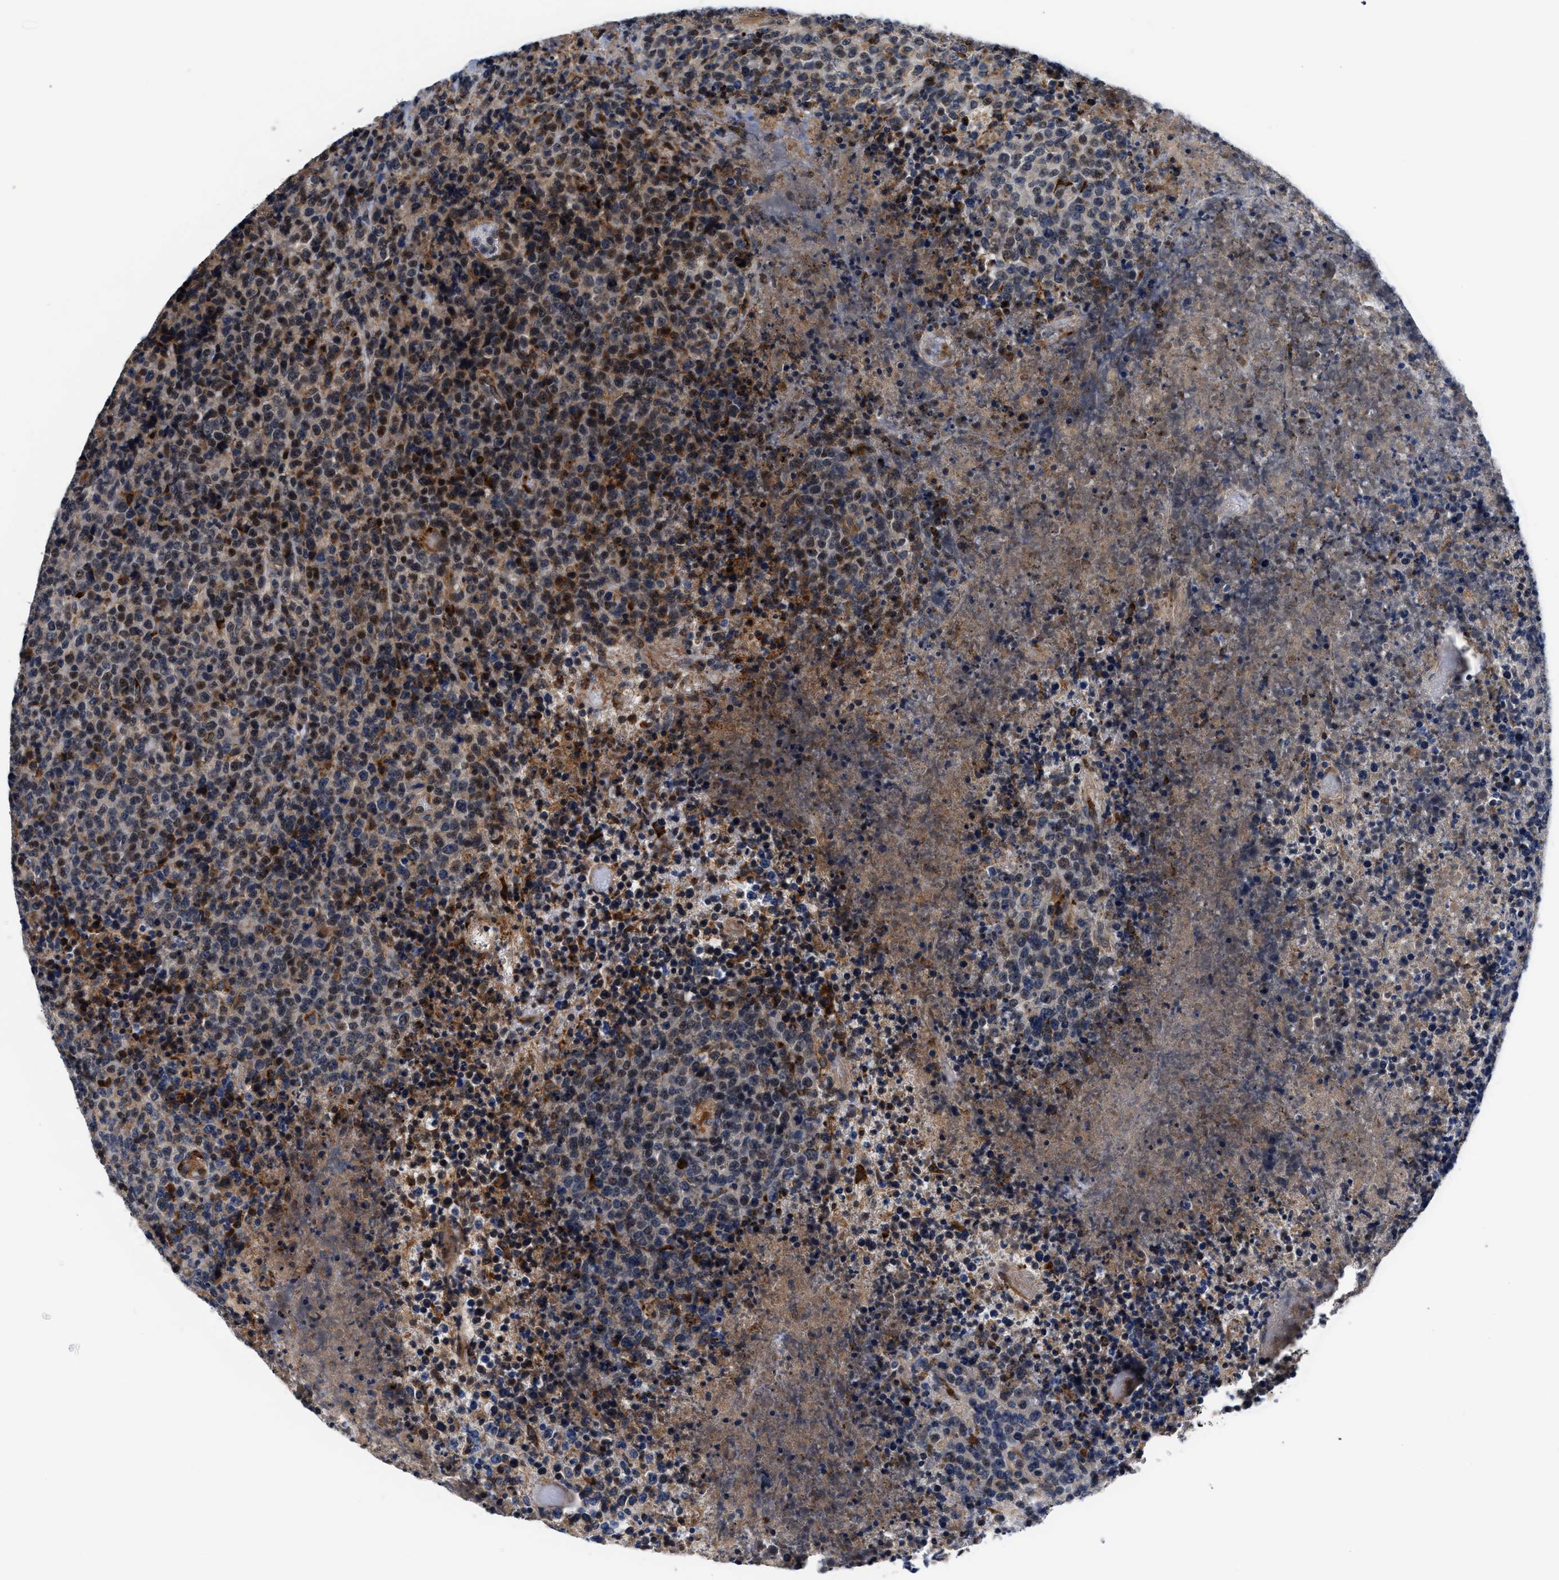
{"staining": {"intensity": "weak", "quantity": "25%-75%", "location": "cytoplasmic/membranous"}, "tissue": "lymphoma", "cell_type": "Tumor cells", "image_type": "cancer", "snomed": [{"axis": "morphology", "description": "Malignant lymphoma, non-Hodgkin's type, High grade"}, {"axis": "topography", "description": "Lymph node"}], "caption": "Lymphoma stained with immunohistochemistry demonstrates weak cytoplasmic/membranous staining in about 25%-75% of tumor cells. Ihc stains the protein of interest in brown and the nuclei are stained blue.", "gene": "SLC12A2", "patient": {"sex": "male", "age": 13}}